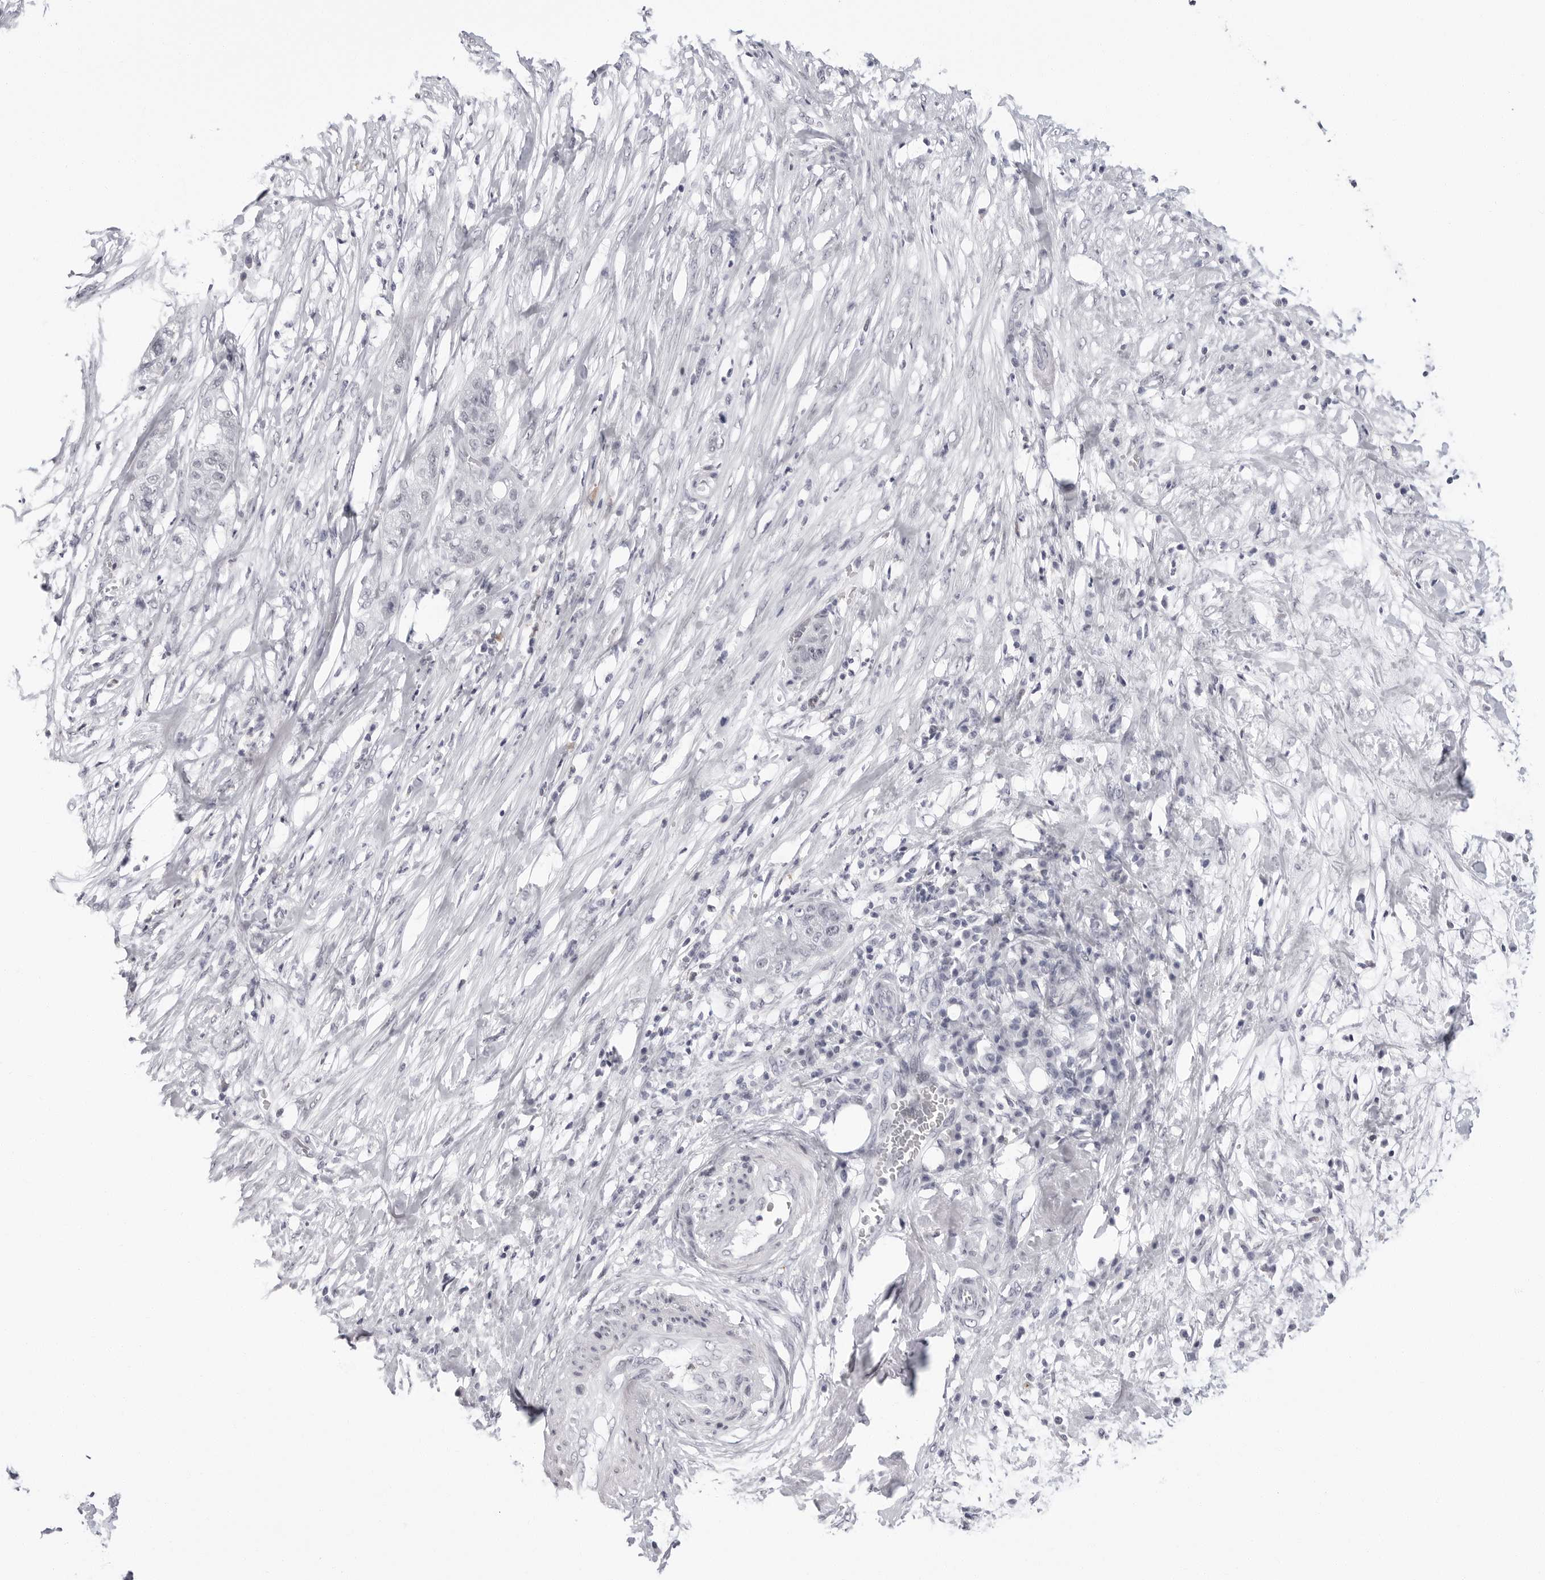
{"staining": {"intensity": "negative", "quantity": "none", "location": "none"}, "tissue": "pancreatic cancer", "cell_type": "Tumor cells", "image_type": "cancer", "snomed": [{"axis": "morphology", "description": "Adenocarcinoma, NOS"}, {"axis": "topography", "description": "Pancreas"}], "caption": "Tumor cells show no significant positivity in pancreatic adenocarcinoma.", "gene": "VEZF1", "patient": {"sex": "female", "age": 78}}